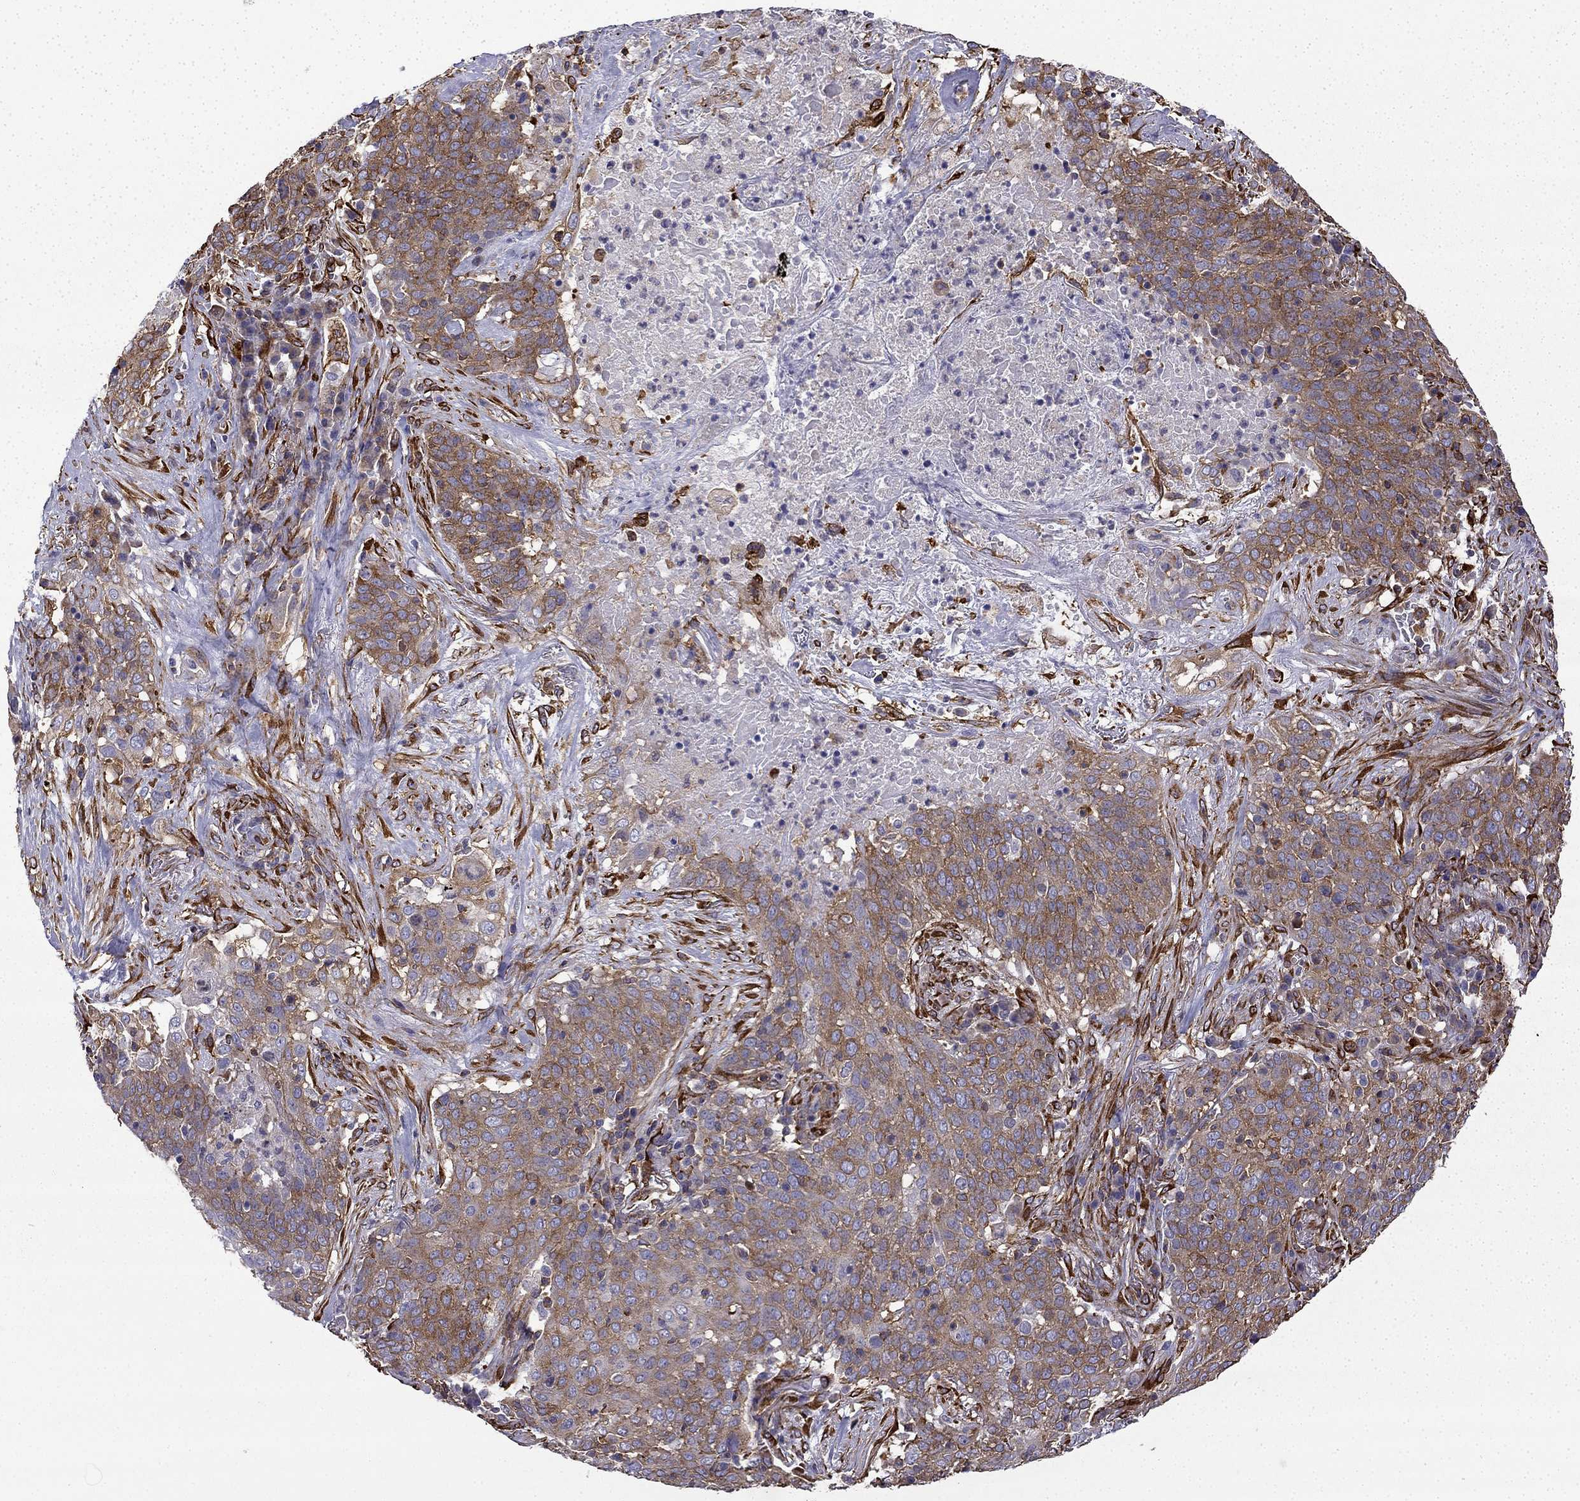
{"staining": {"intensity": "moderate", "quantity": ">75%", "location": "cytoplasmic/membranous"}, "tissue": "lung cancer", "cell_type": "Tumor cells", "image_type": "cancer", "snomed": [{"axis": "morphology", "description": "Squamous cell carcinoma, NOS"}, {"axis": "topography", "description": "Lung"}], "caption": "High-power microscopy captured an immunohistochemistry (IHC) photomicrograph of lung cancer (squamous cell carcinoma), revealing moderate cytoplasmic/membranous staining in about >75% of tumor cells.", "gene": "MAP4", "patient": {"sex": "male", "age": 82}}